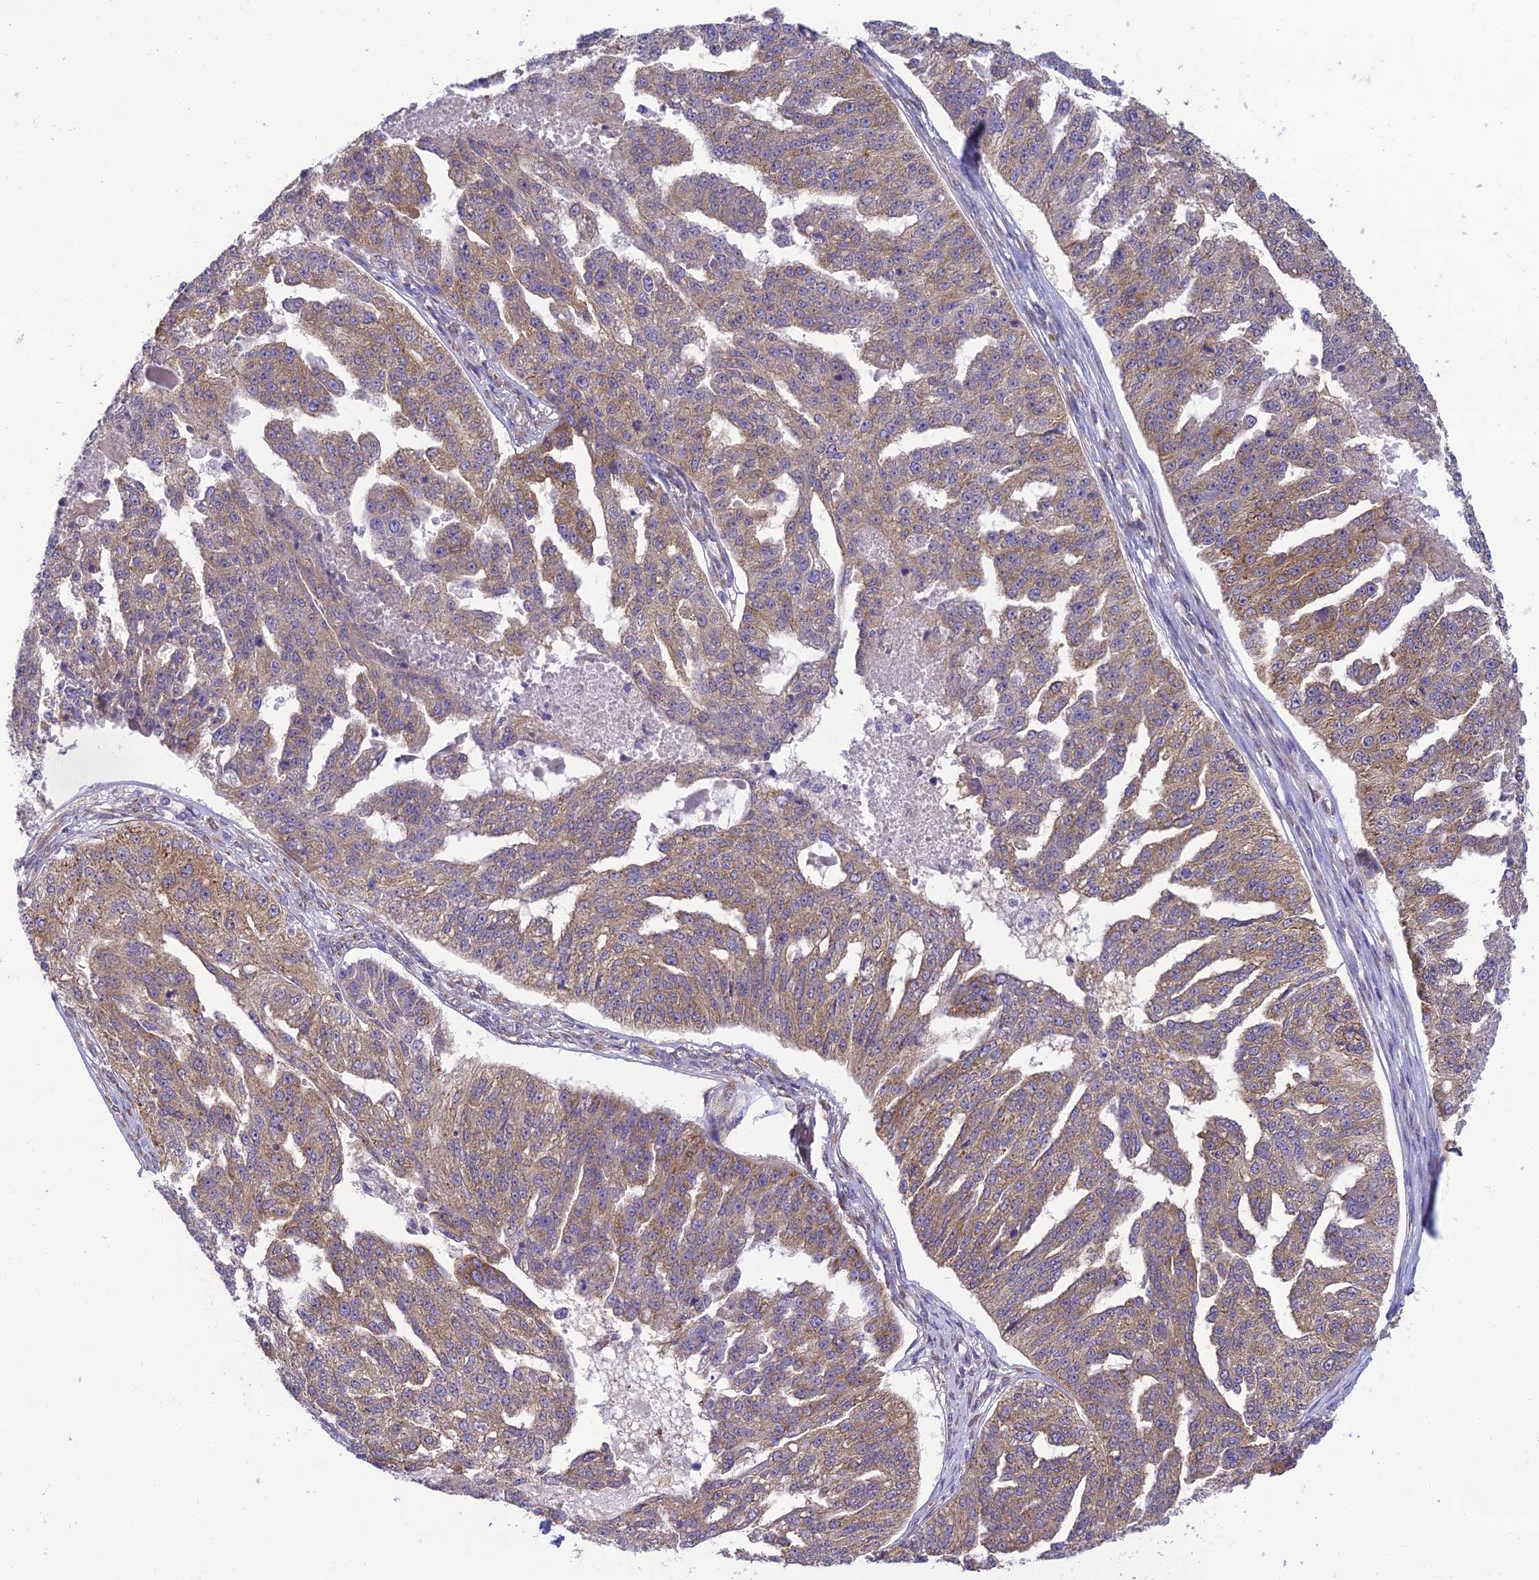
{"staining": {"intensity": "weak", "quantity": ">75%", "location": "cytoplasmic/membranous"}, "tissue": "ovarian cancer", "cell_type": "Tumor cells", "image_type": "cancer", "snomed": [{"axis": "morphology", "description": "Cystadenocarcinoma, serous, NOS"}, {"axis": "topography", "description": "Ovary"}], "caption": "Immunohistochemistry photomicrograph of neoplastic tissue: human ovarian cancer stained using immunohistochemistry shows low levels of weak protein expression localized specifically in the cytoplasmic/membranous of tumor cells, appearing as a cytoplasmic/membranous brown color.", "gene": "CLCN7", "patient": {"sex": "female", "age": 58}}